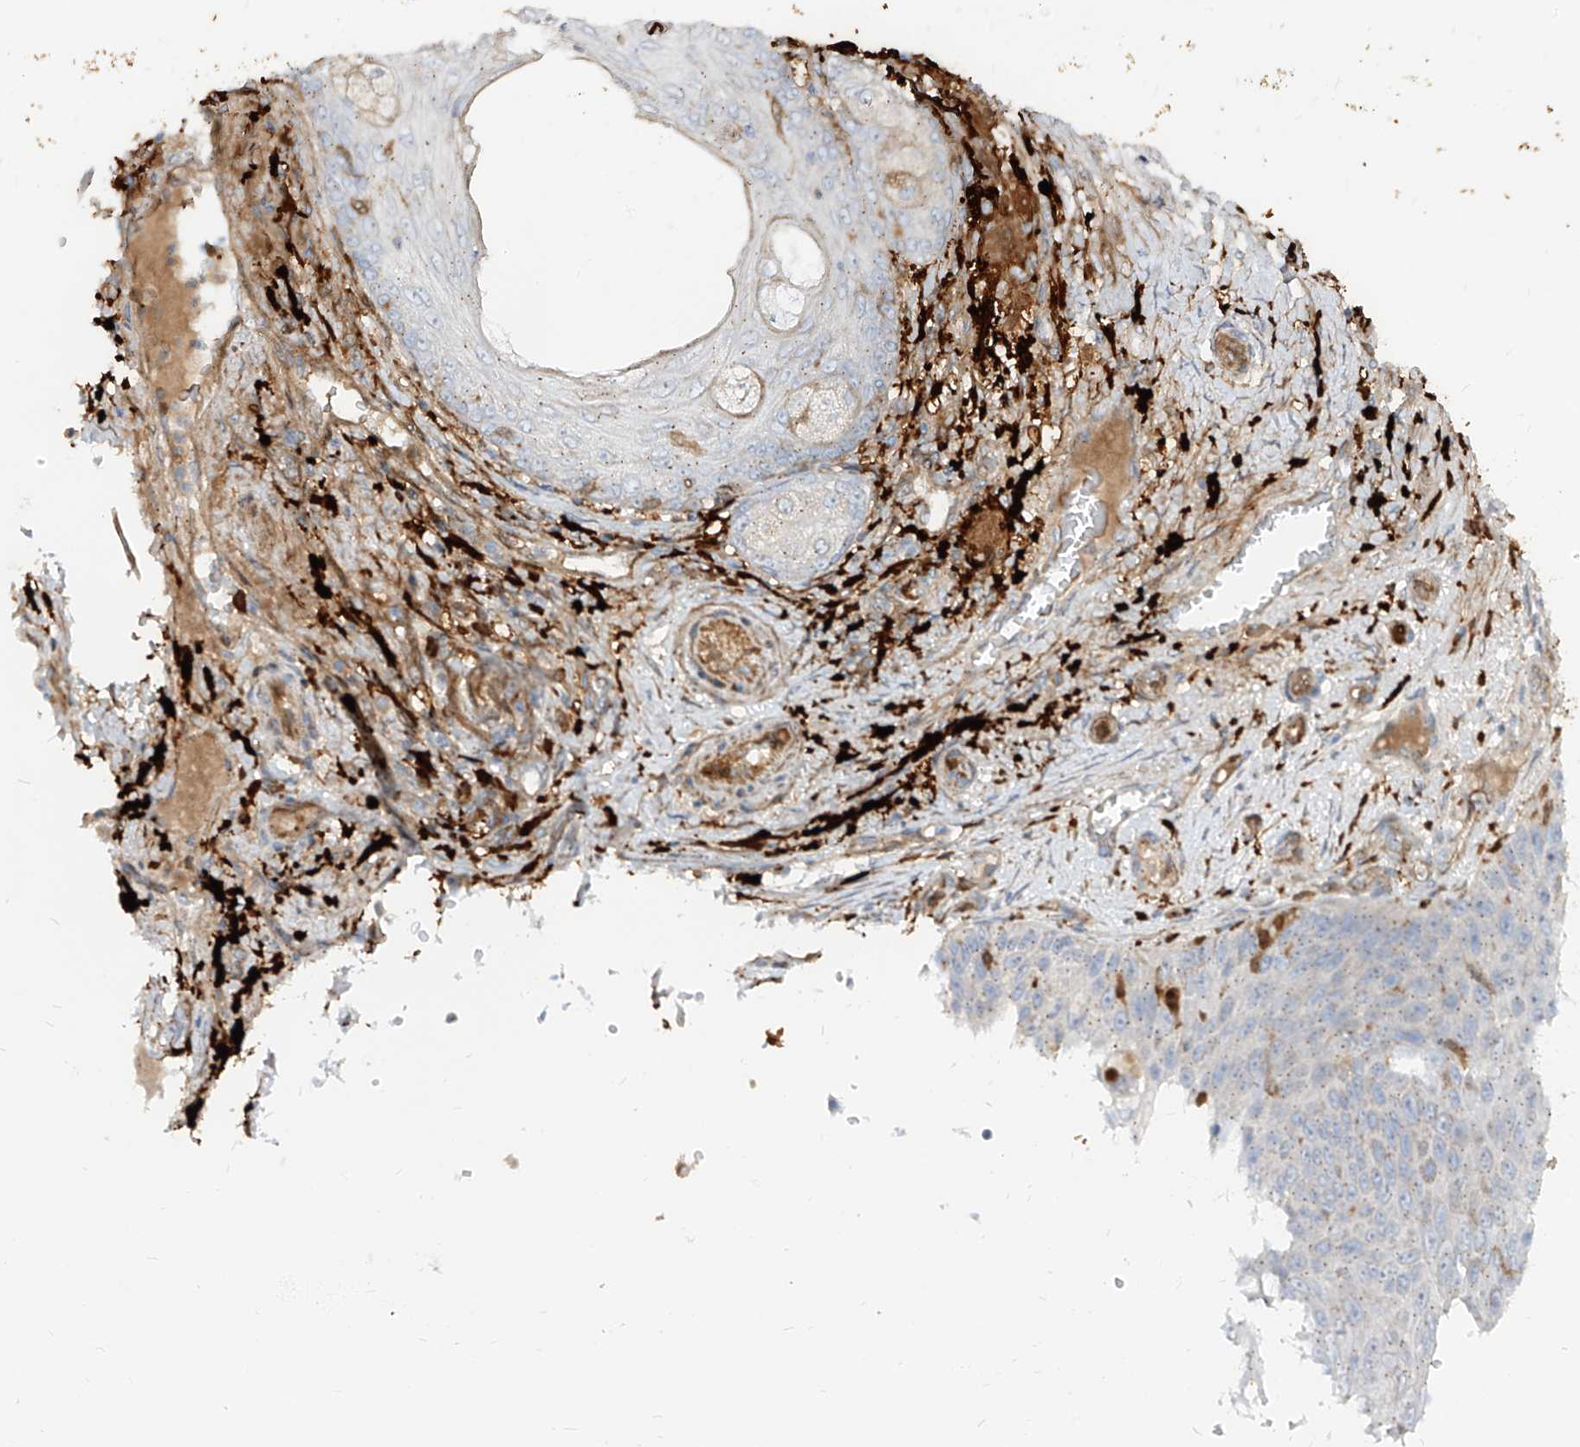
{"staining": {"intensity": "moderate", "quantity": "<25%", "location": "cytoplasmic/membranous"}, "tissue": "skin cancer", "cell_type": "Tumor cells", "image_type": "cancer", "snomed": [{"axis": "morphology", "description": "Squamous cell carcinoma, NOS"}, {"axis": "topography", "description": "Skin"}], "caption": "Tumor cells demonstrate low levels of moderate cytoplasmic/membranous positivity in about <25% of cells in skin cancer (squamous cell carcinoma). (Brightfield microscopy of DAB IHC at high magnification).", "gene": "KYNU", "patient": {"sex": "female", "age": 88}}